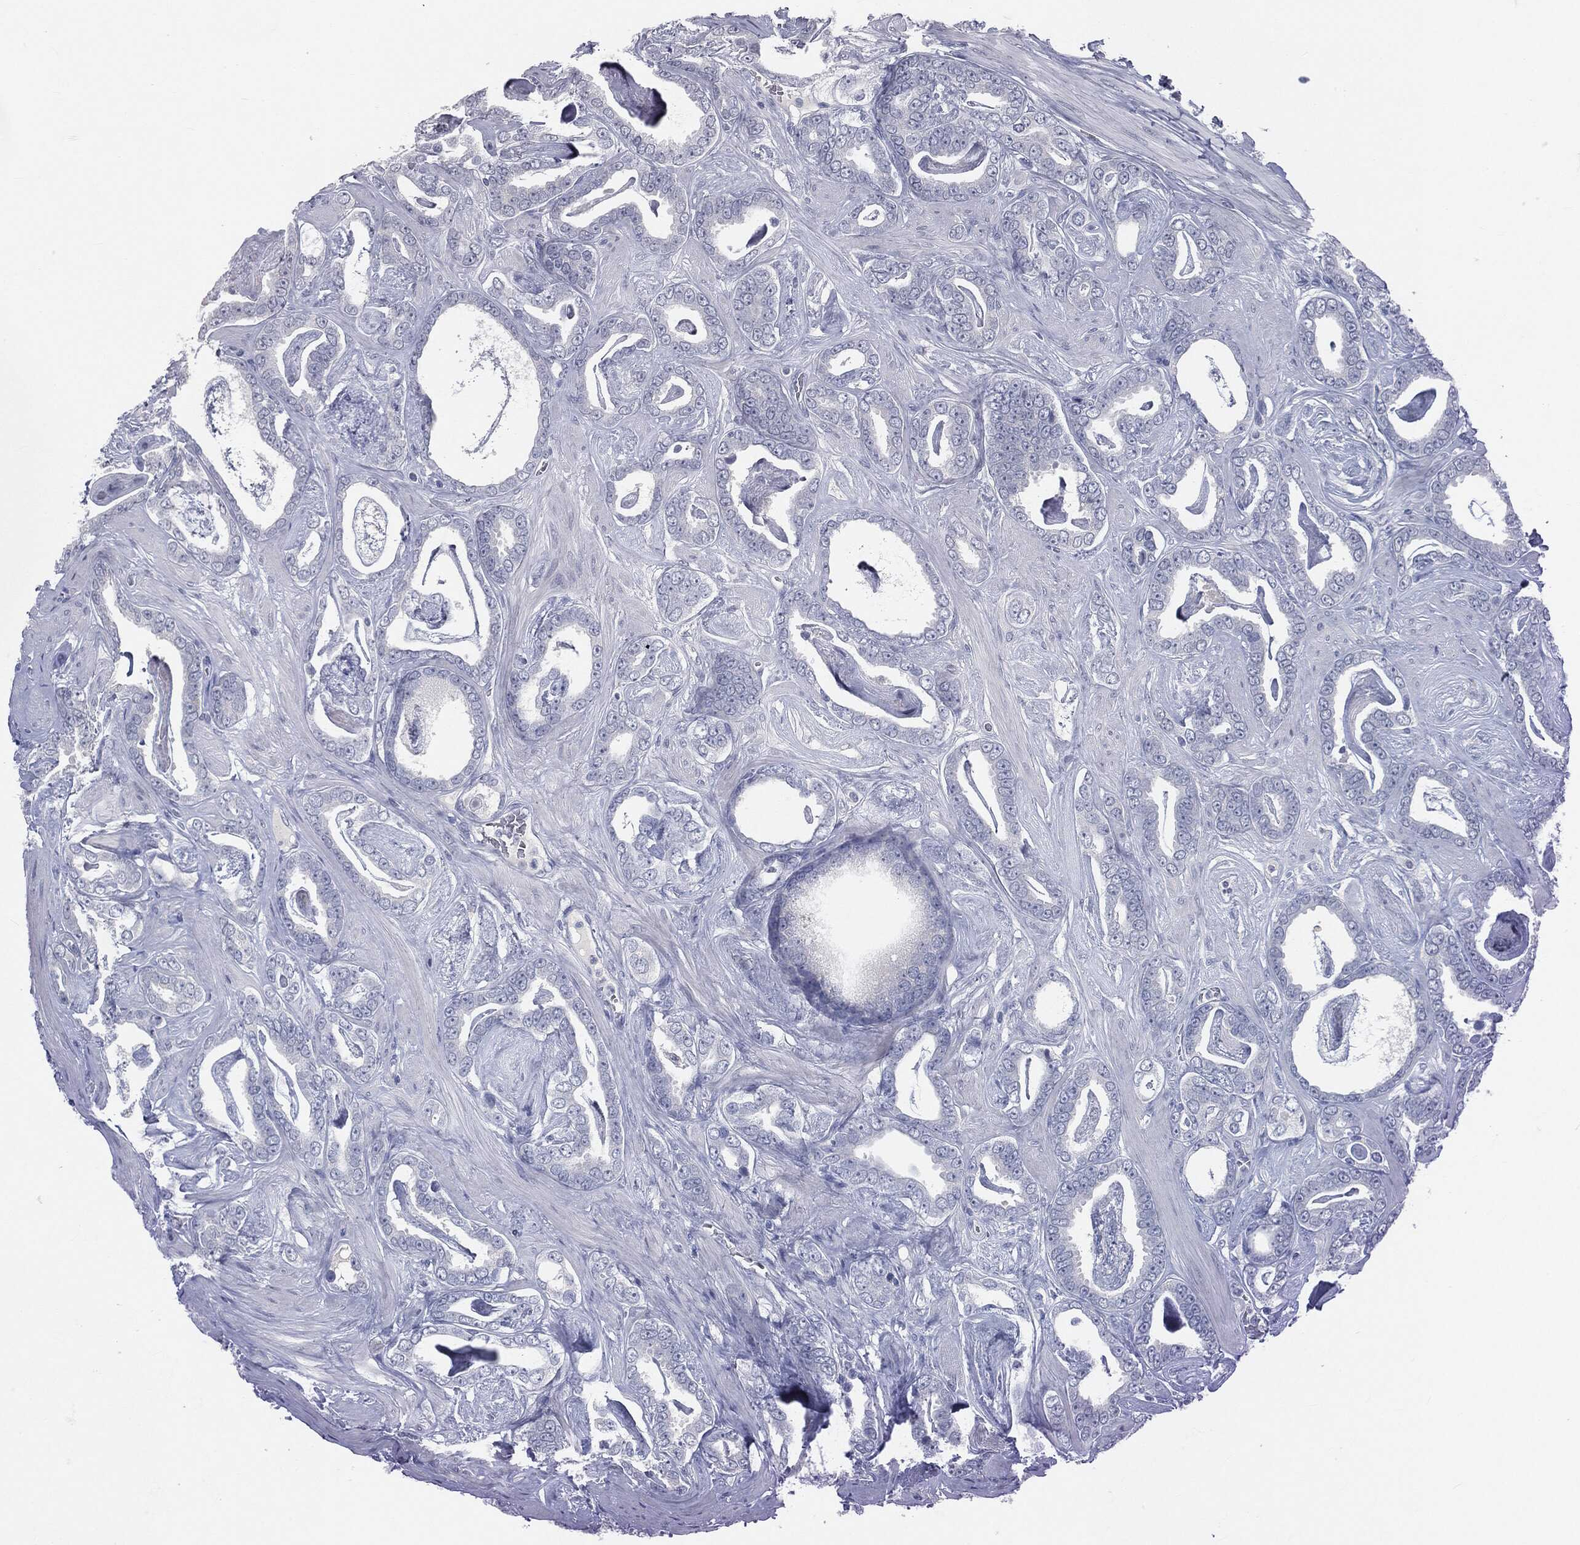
{"staining": {"intensity": "negative", "quantity": "none", "location": "none"}, "tissue": "prostate cancer", "cell_type": "Tumor cells", "image_type": "cancer", "snomed": [{"axis": "morphology", "description": "Adenocarcinoma, High grade"}, {"axis": "topography", "description": "Prostate"}], "caption": "High power microscopy image of an IHC micrograph of prostate cancer (adenocarcinoma (high-grade)), revealing no significant staining in tumor cells.", "gene": "PRAME", "patient": {"sex": "male", "age": 63}}